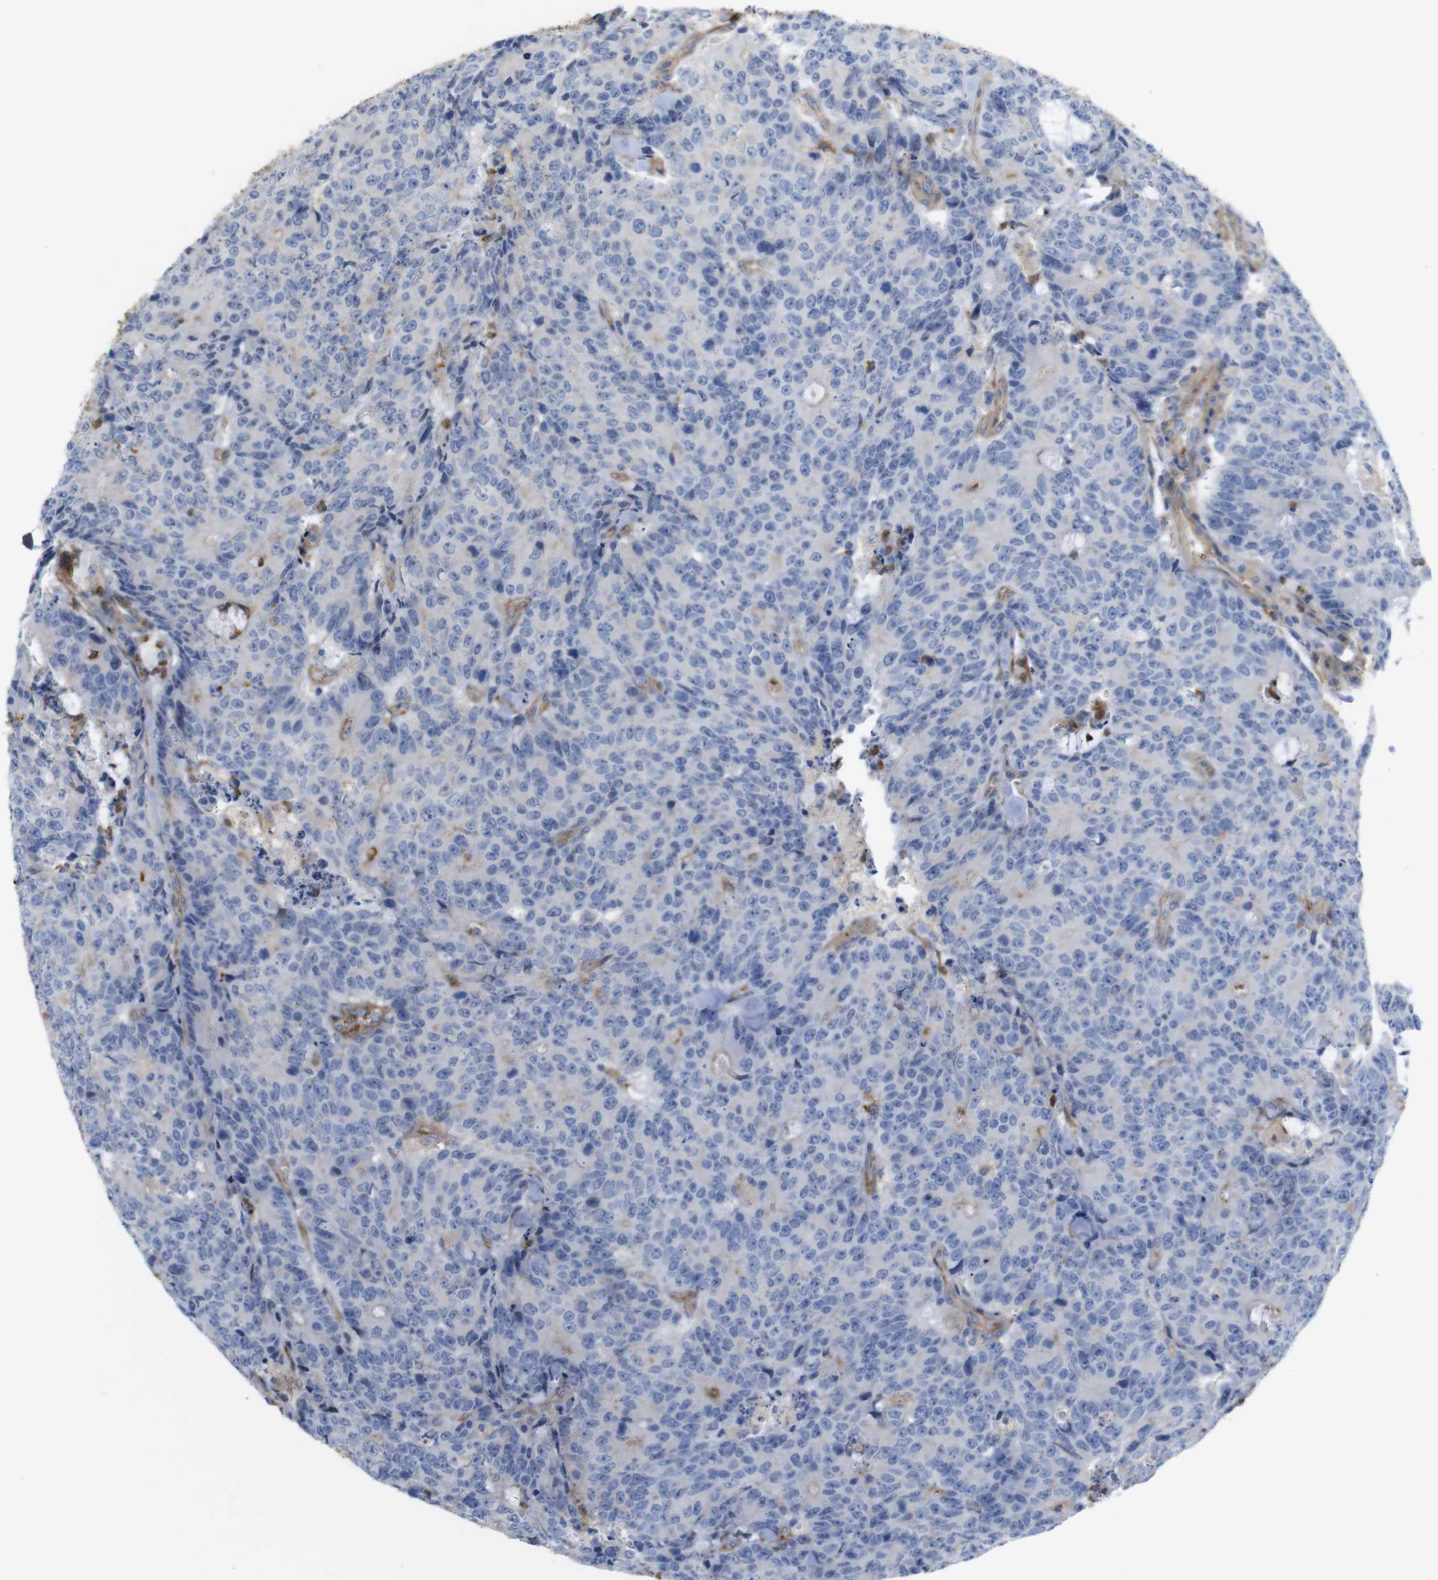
{"staining": {"intensity": "negative", "quantity": "none", "location": "none"}, "tissue": "colorectal cancer", "cell_type": "Tumor cells", "image_type": "cancer", "snomed": [{"axis": "morphology", "description": "Adenocarcinoma, NOS"}, {"axis": "topography", "description": "Colon"}], "caption": "High magnification brightfield microscopy of colorectal cancer (adenocarcinoma) stained with DAB (3,3'-diaminobenzidine) (brown) and counterstained with hematoxylin (blue): tumor cells show no significant positivity.", "gene": "CYBRD1", "patient": {"sex": "female", "age": 86}}